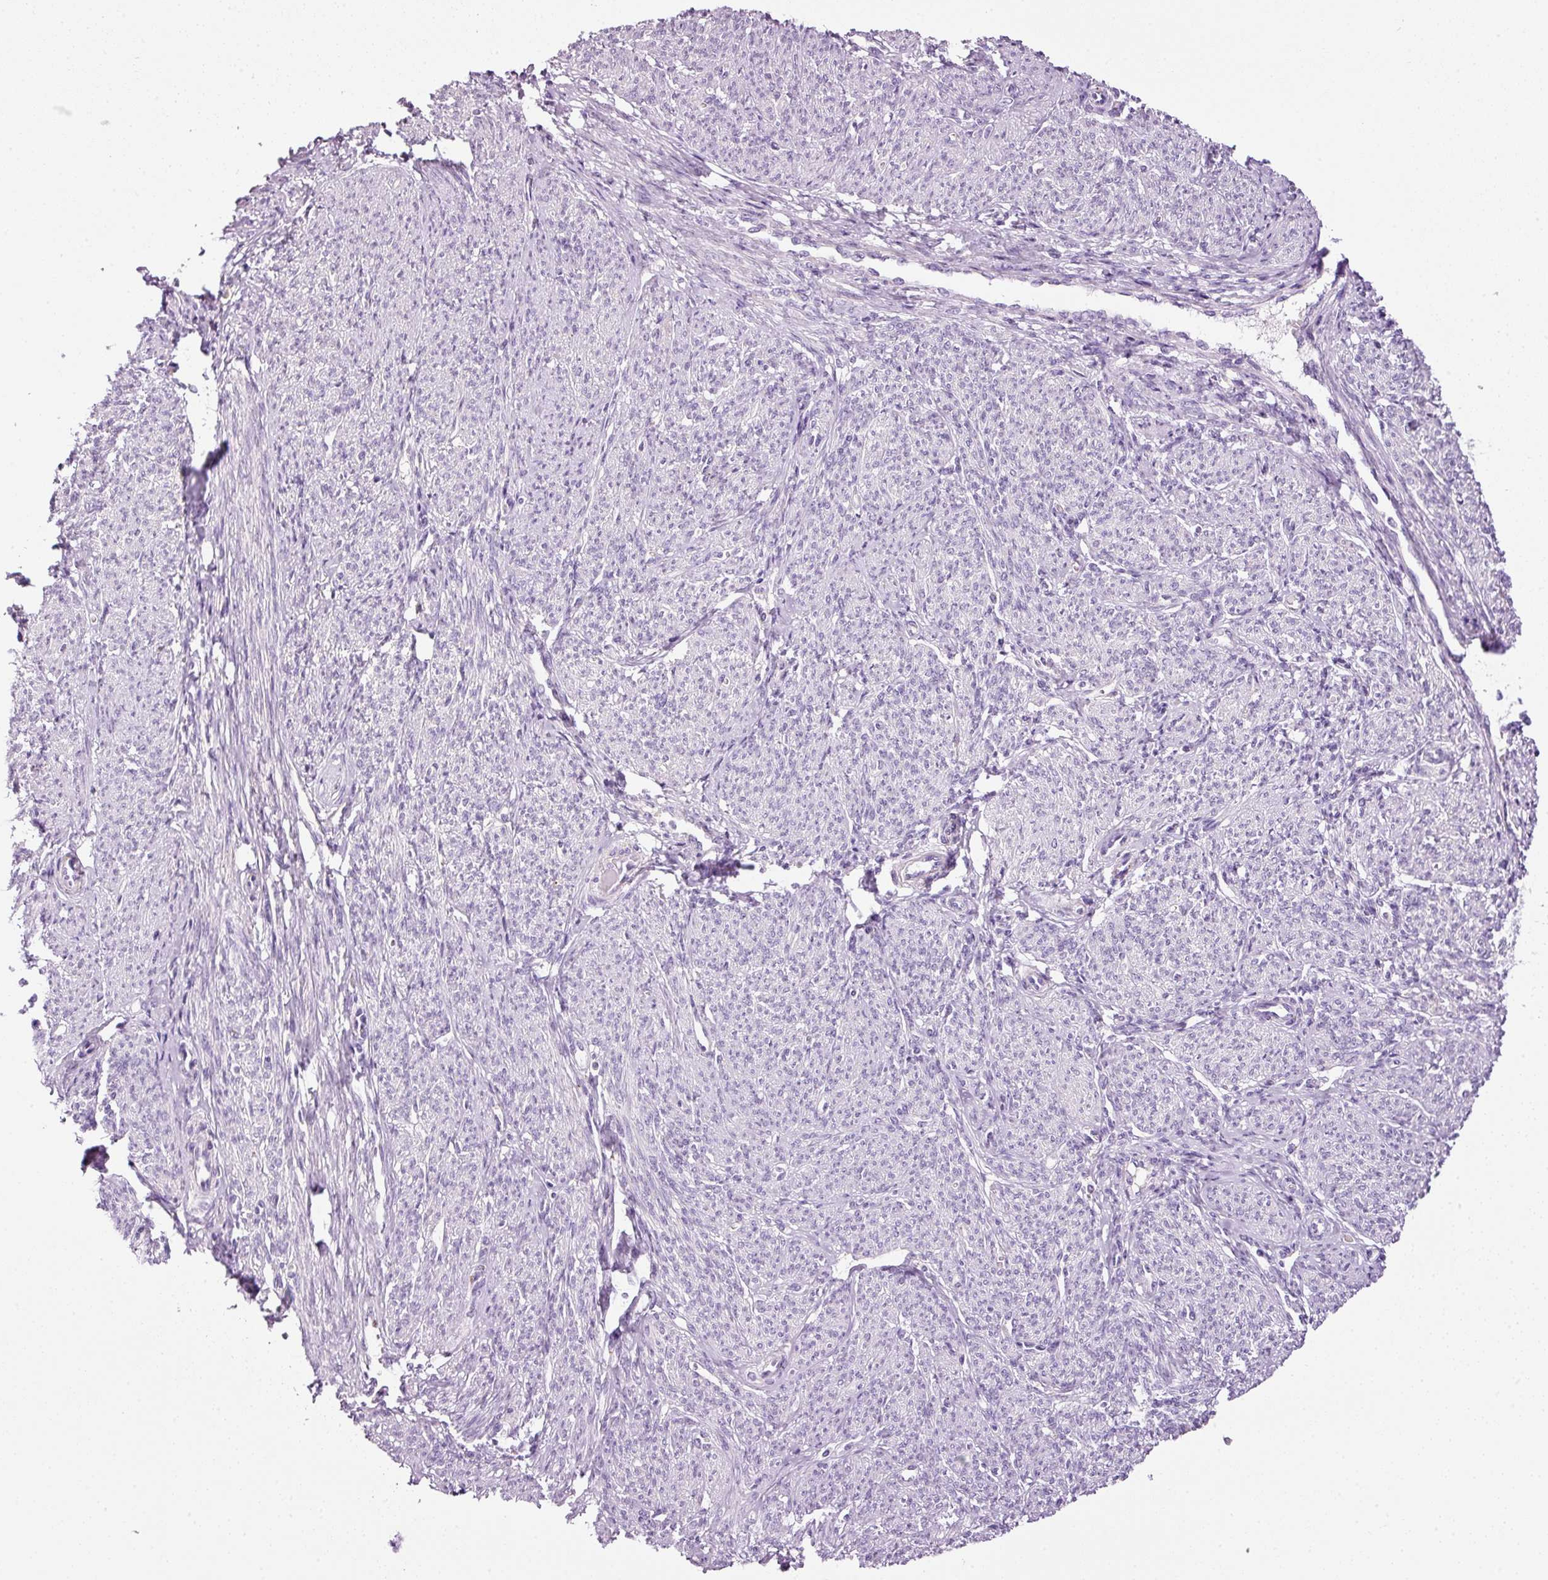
{"staining": {"intensity": "negative", "quantity": "none", "location": "none"}, "tissue": "smooth muscle", "cell_type": "Smooth muscle cells", "image_type": "normal", "snomed": [{"axis": "morphology", "description": "Normal tissue, NOS"}, {"axis": "topography", "description": "Smooth muscle"}], "caption": "A micrograph of smooth muscle stained for a protein reveals no brown staining in smooth muscle cells. (Stains: DAB IHC with hematoxylin counter stain, Microscopy: brightfield microscopy at high magnification).", "gene": "ZNF639", "patient": {"sex": "female", "age": 65}}